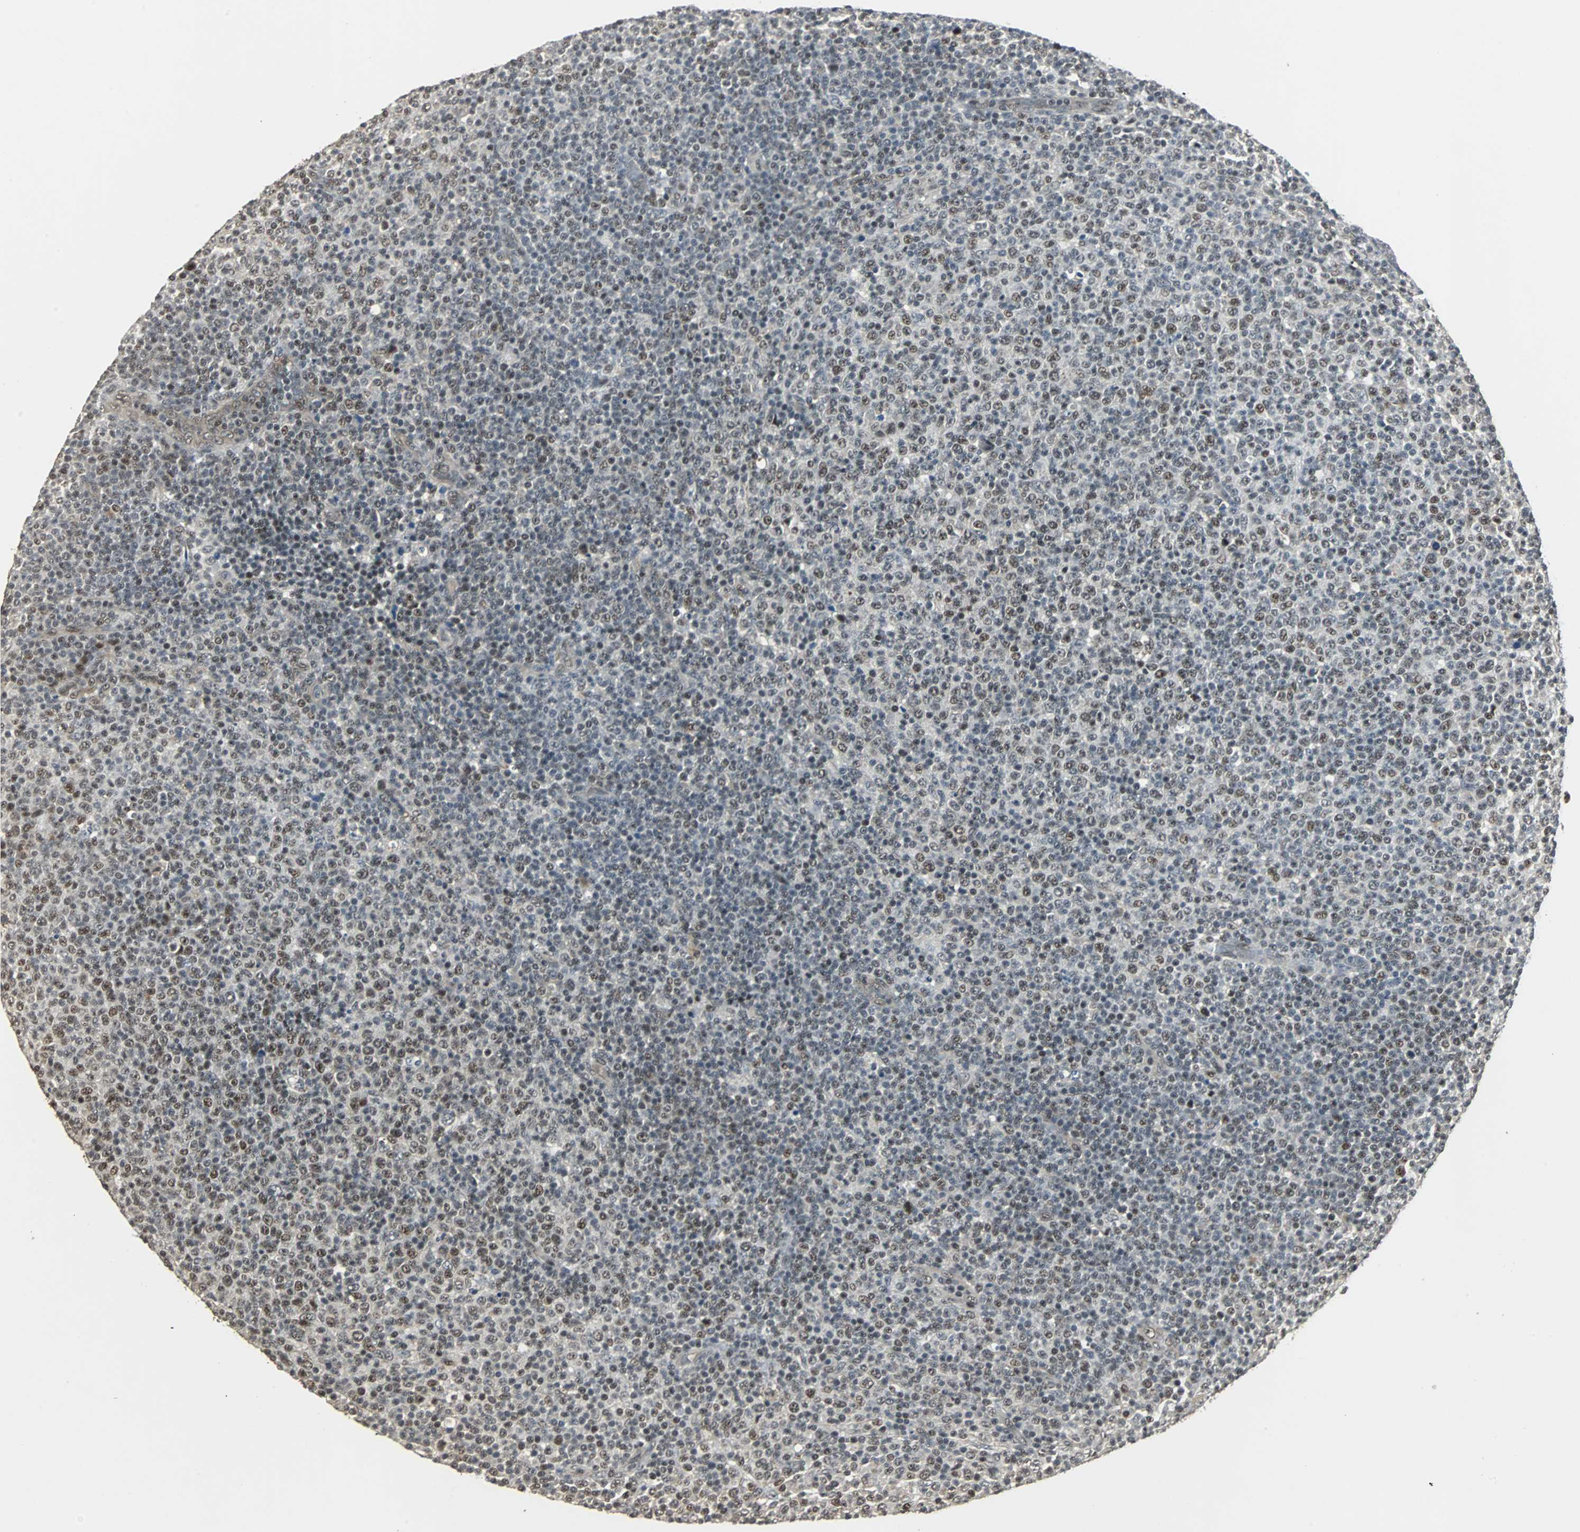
{"staining": {"intensity": "moderate", "quantity": "25%-75%", "location": "nuclear"}, "tissue": "lymphoma", "cell_type": "Tumor cells", "image_type": "cancer", "snomed": [{"axis": "morphology", "description": "Malignant lymphoma, non-Hodgkin's type, Low grade"}, {"axis": "topography", "description": "Lymph node"}], "caption": "The immunohistochemical stain highlights moderate nuclear staining in tumor cells of lymphoma tissue. The protein is stained brown, and the nuclei are stained in blue (DAB IHC with brightfield microscopy, high magnification).", "gene": "MED4", "patient": {"sex": "male", "age": 70}}